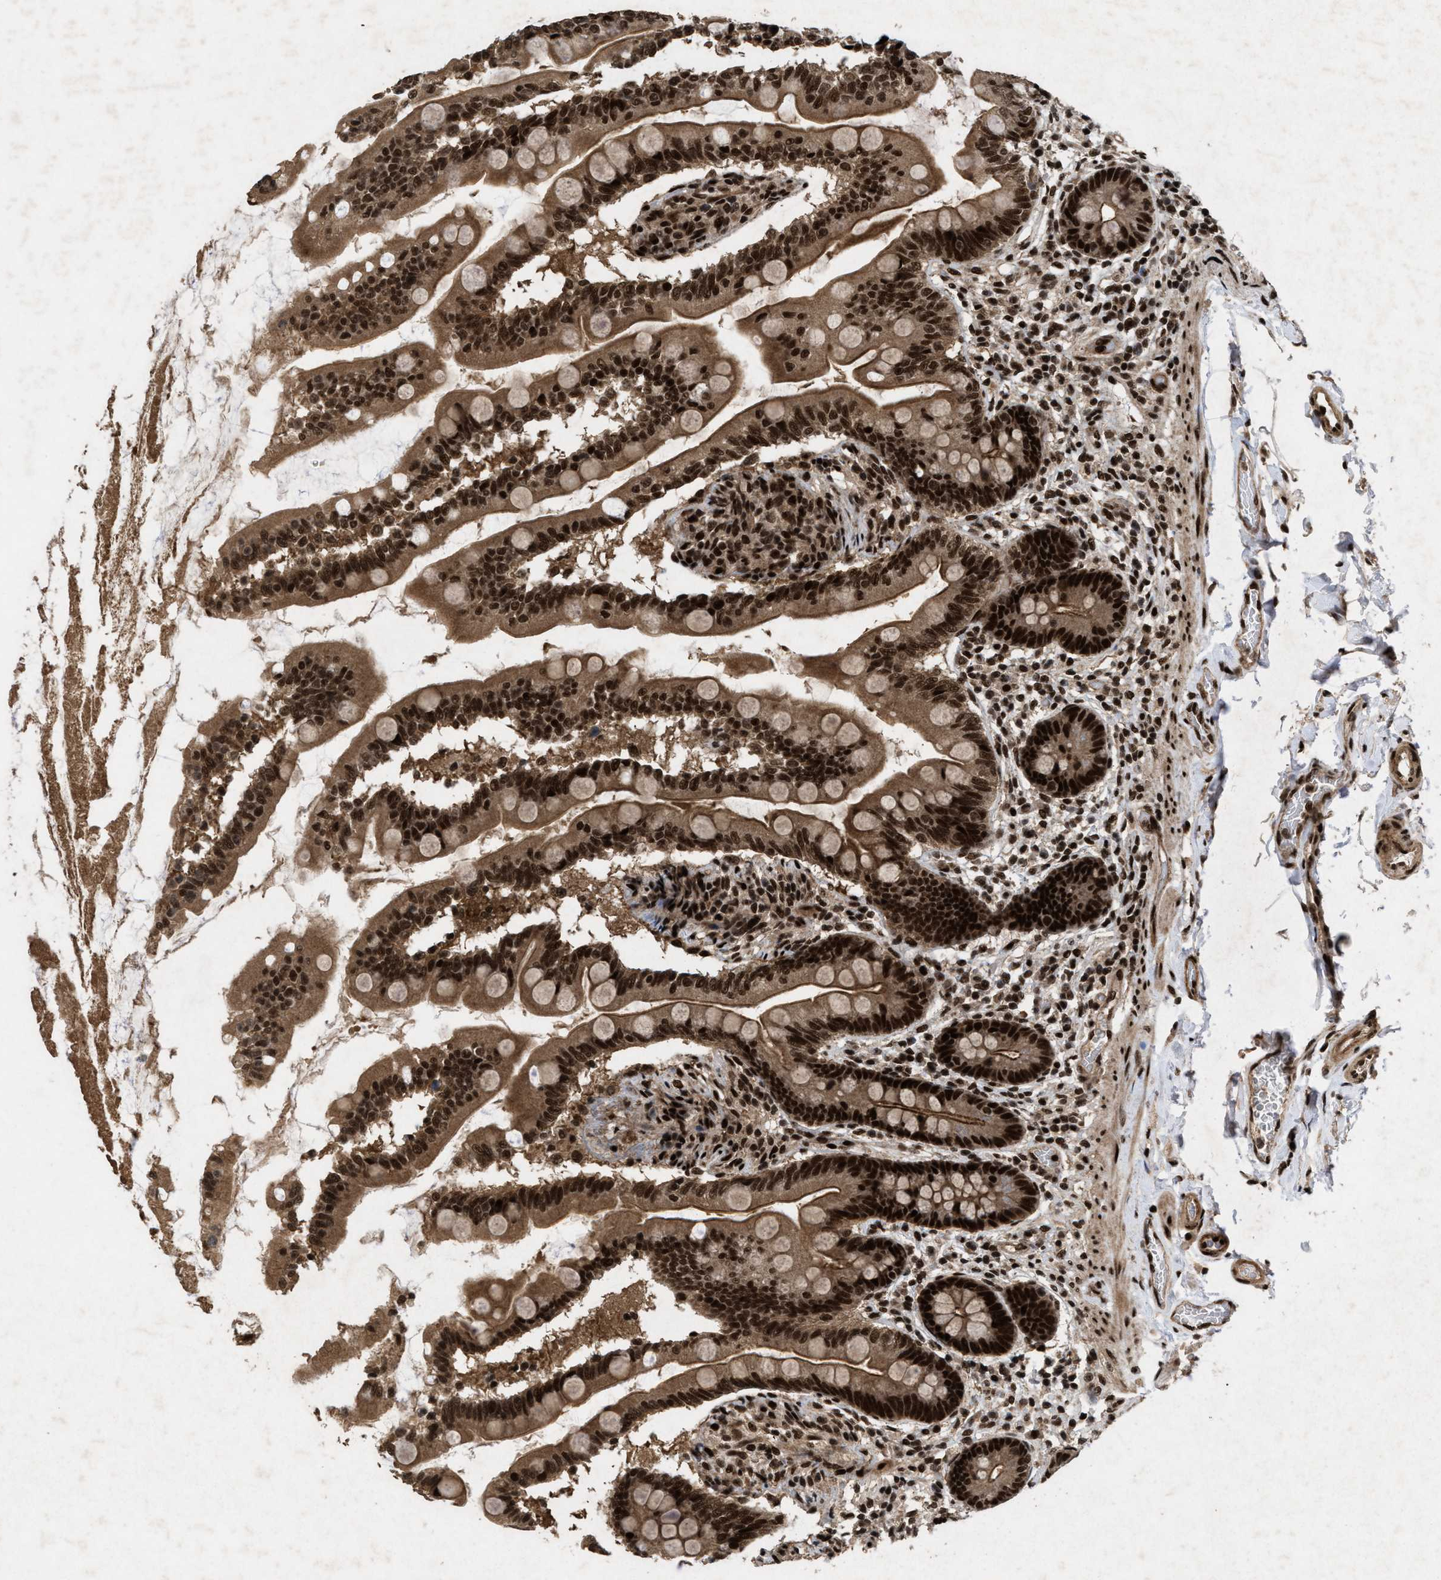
{"staining": {"intensity": "strong", "quantity": ">75%", "location": "cytoplasmic/membranous,nuclear"}, "tissue": "small intestine", "cell_type": "Glandular cells", "image_type": "normal", "snomed": [{"axis": "morphology", "description": "Normal tissue, NOS"}, {"axis": "topography", "description": "Small intestine"}], "caption": "This image reveals unremarkable small intestine stained with IHC to label a protein in brown. The cytoplasmic/membranous,nuclear of glandular cells show strong positivity for the protein. Nuclei are counter-stained blue.", "gene": "WIZ", "patient": {"sex": "female", "age": 56}}